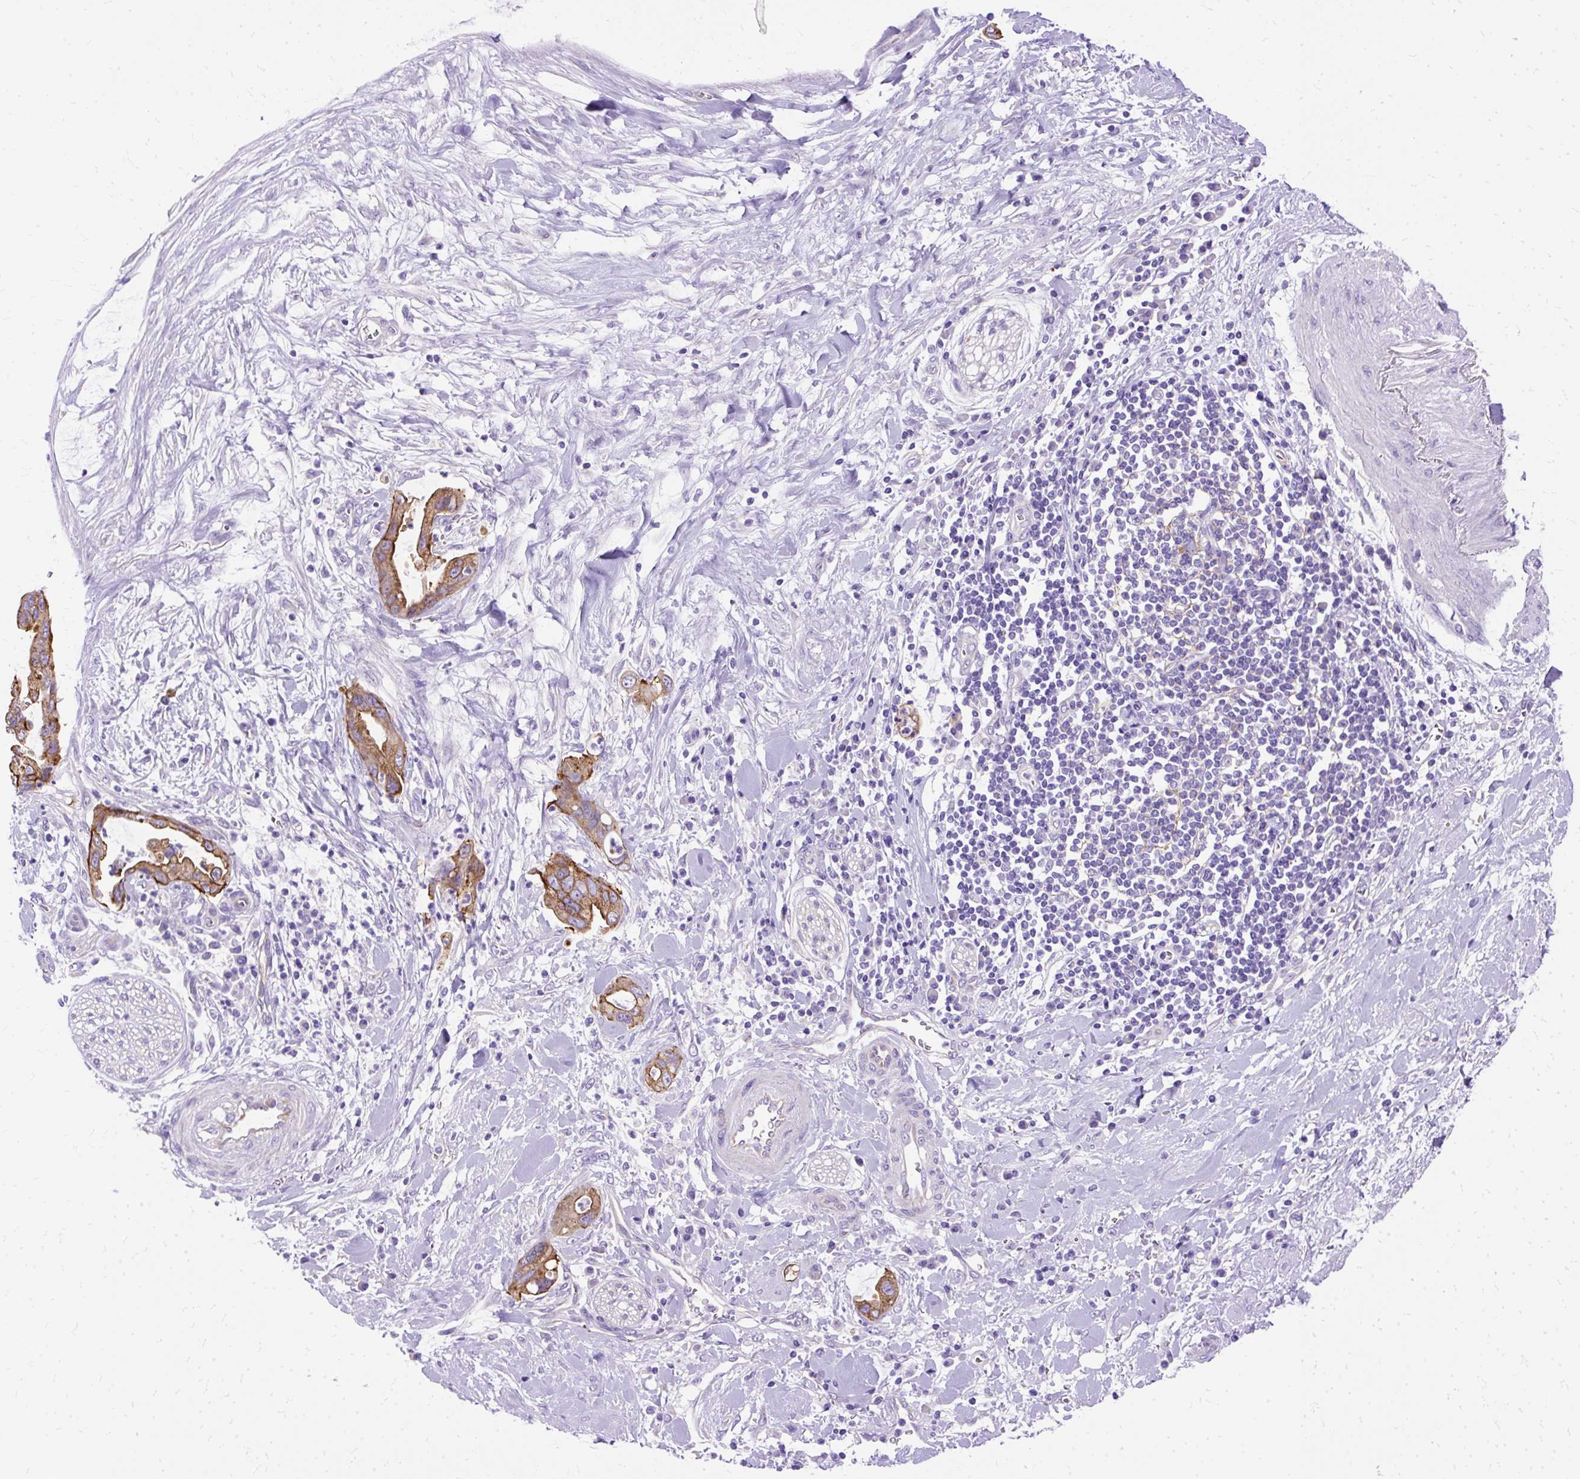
{"staining": {"intensity": "moderate", "quantity": ">75%", "location": "cytoplasmic/membranous"}, "tissue": "pancreatic cancer", "cell_type": "Tumor cells", "image_type": "cancer", "snomed": [{"axis": "morphology", "description": "Adenocarcinoma, NOS"}, {"axis": "topography", "description": "Pancreas"}], "caption": "Immunohistochemistry (IHC) staining of pancreatic cancer, which reveals medium levels of moderate cytoplasmic/membranous expression in approximately >75% of tumor cells indicating moderate cytoplasmic/membranous protein expression. The staining was performed using DAB (brown) for protein detection and nuclei were counterstained in hematoxylin (blue).", "gene": "MYO6", "patient": {"sex": "male", "age": 75}}